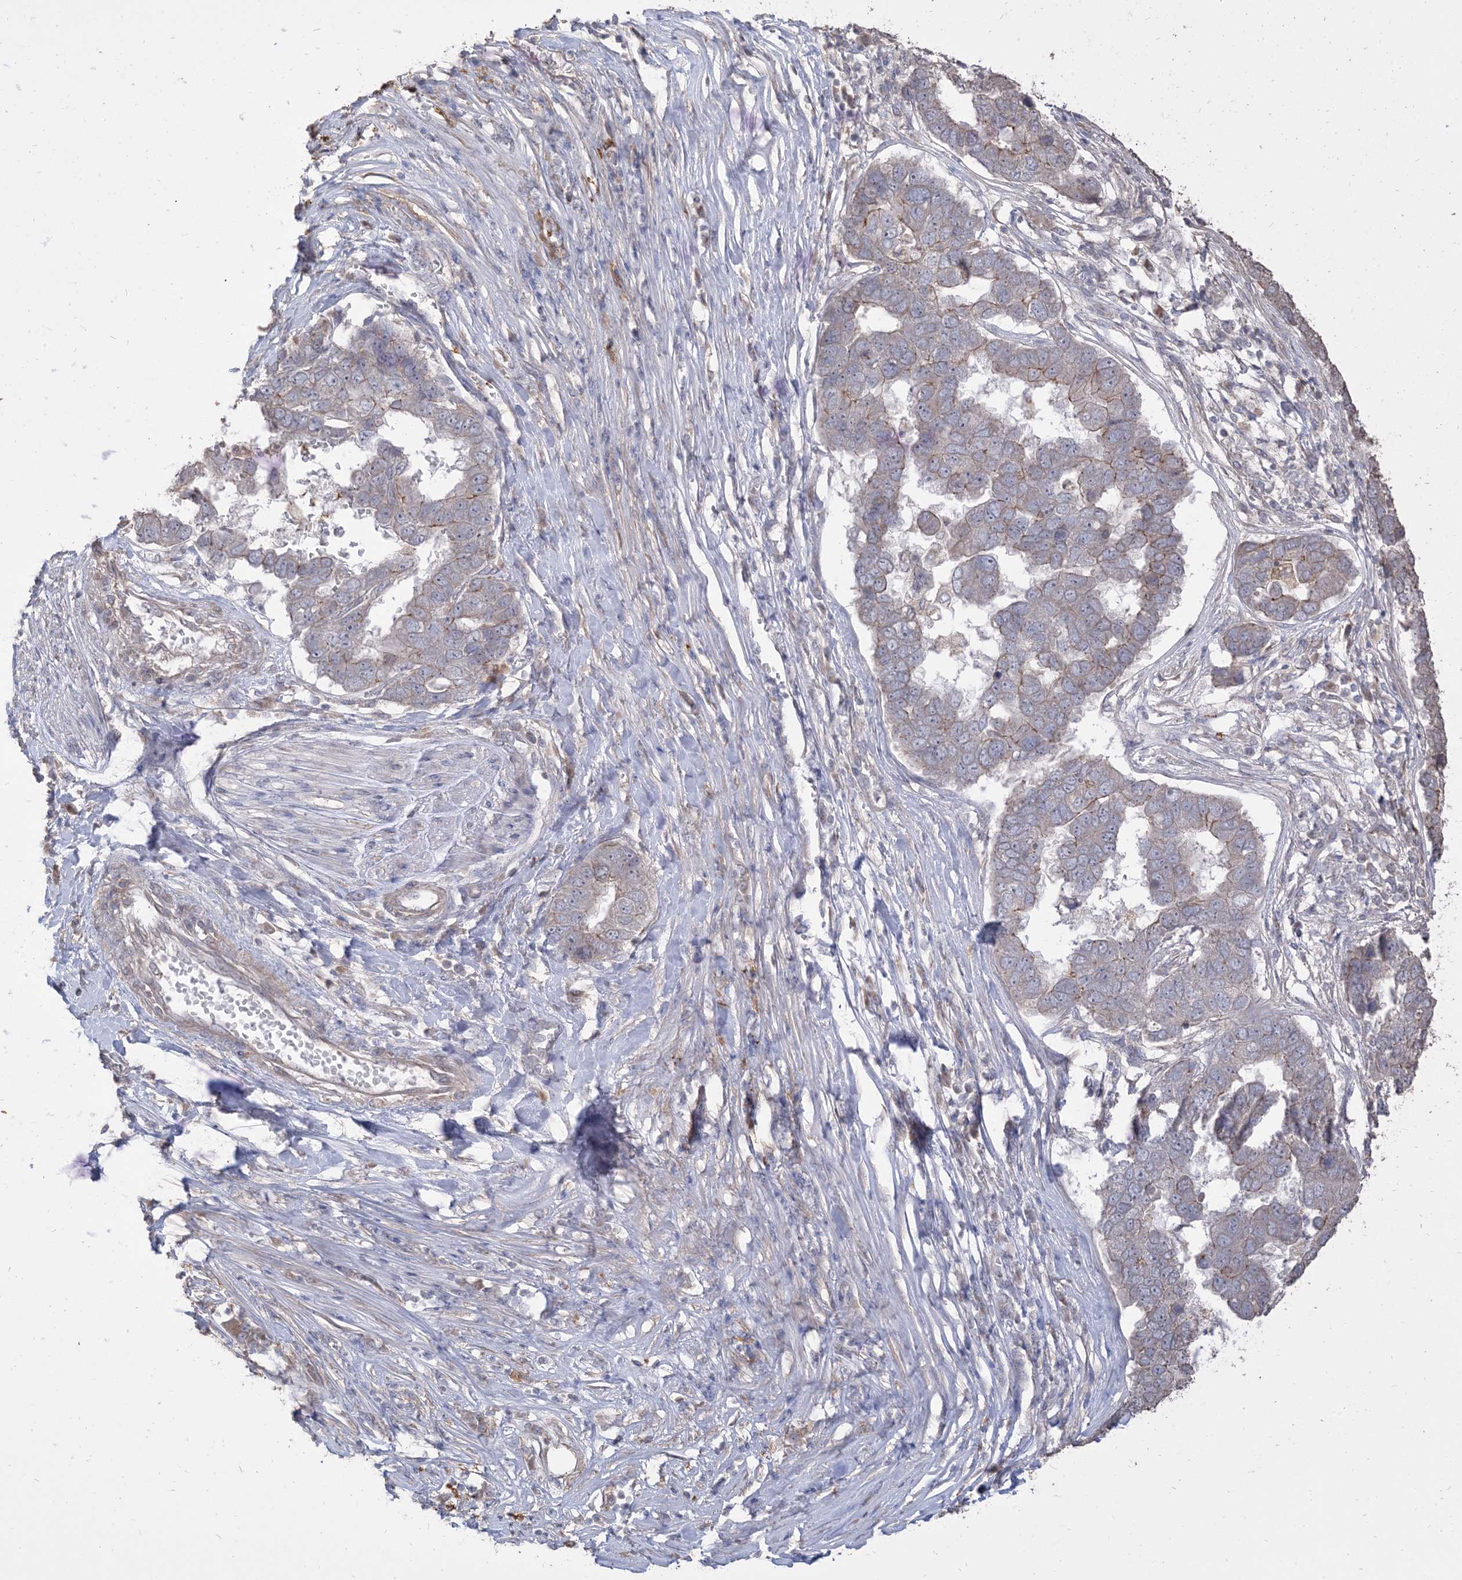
{"staining": {"intensity": "weak", "quantity": "<25%", "location": "cytoplasmic/membranous"}, "tissue": "pancreatic cancer", "cell_type": "Tumor cells", "image_type": "cancer", "snomed": [{"axis": "morphology", "description": "Adenocarcinoma, NOS"}, {"axis": "topography", "description": "Pancreas"}], "caption": "This is a image of immunohistochemistry staining of adenocarcinoma (pancreatic), which shows no staining in tumor cells.", "gene": "RNF175", "patient": {"sex": "female", "age": 61}}